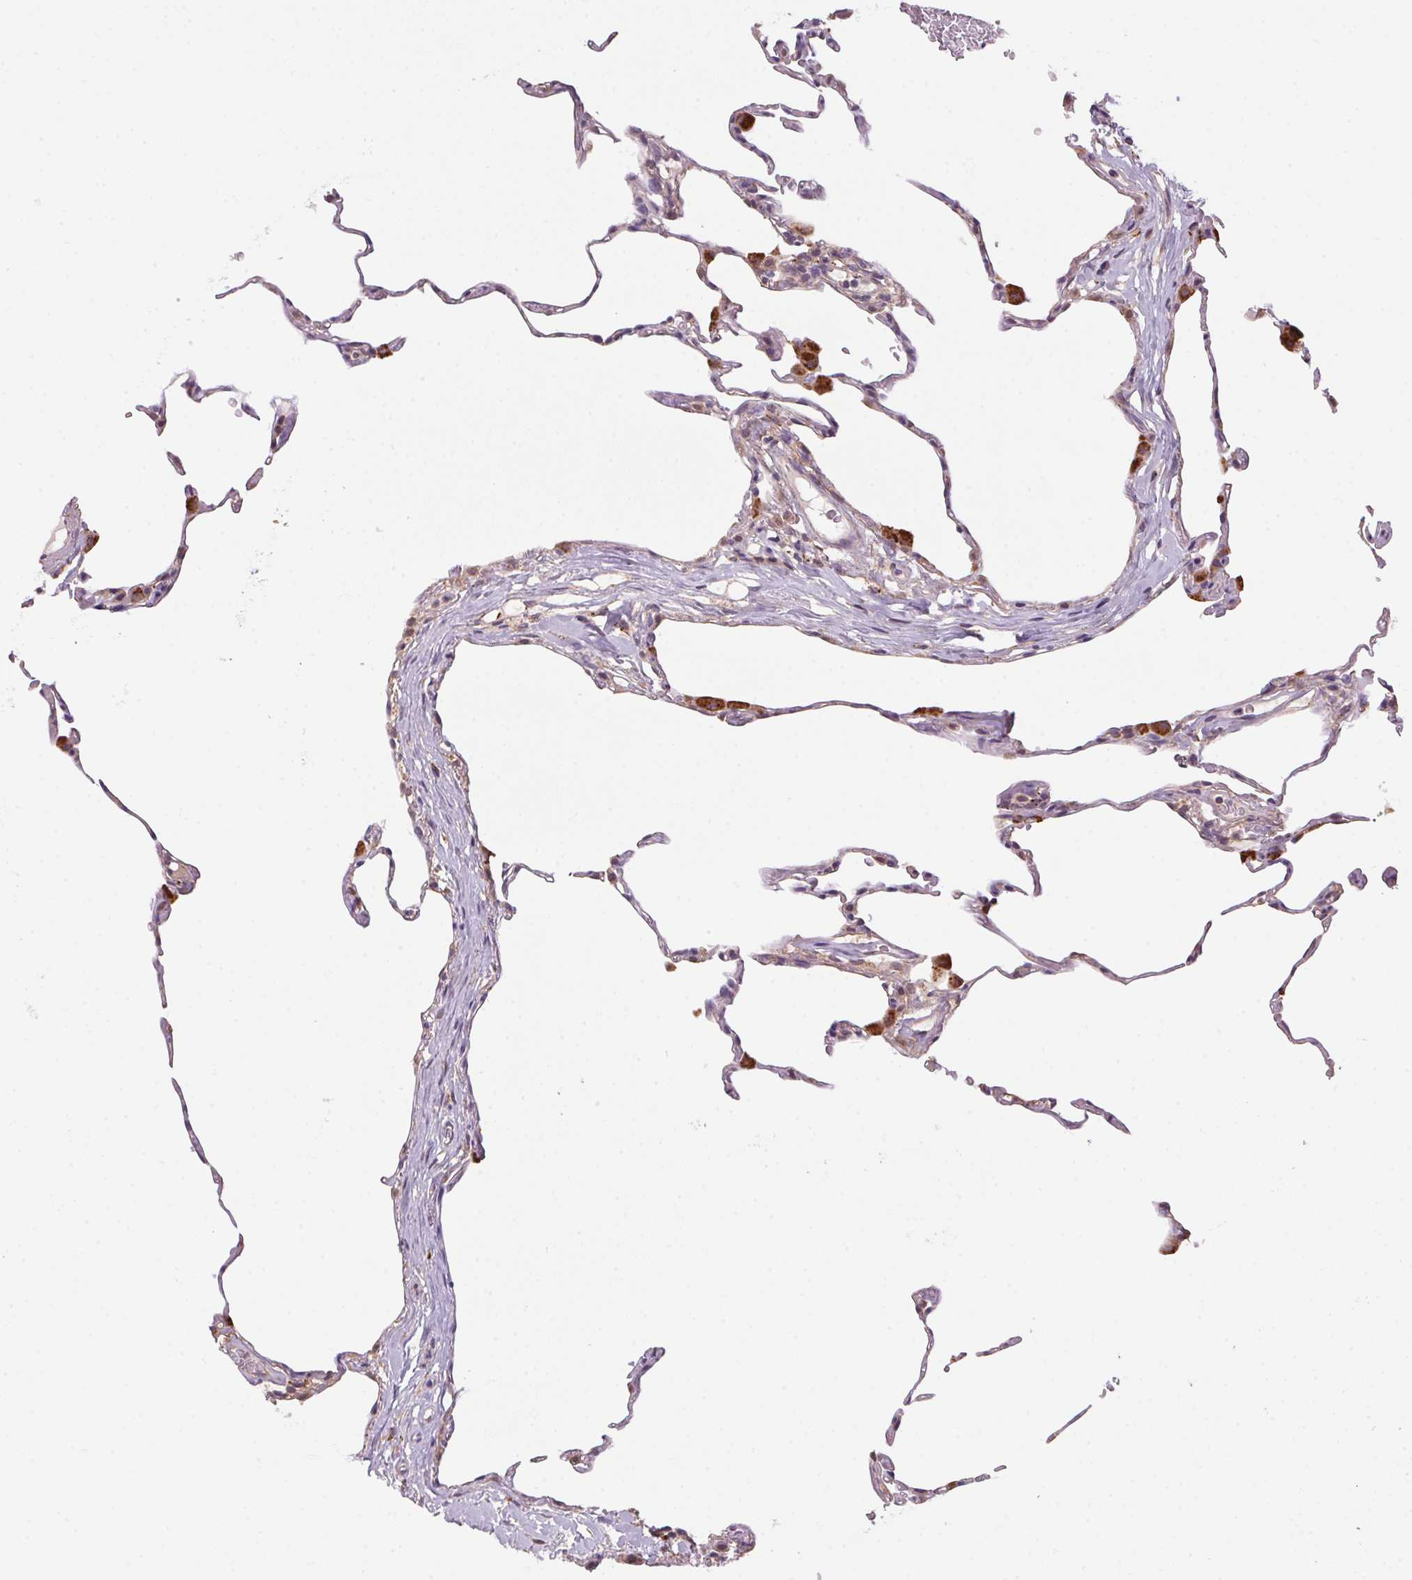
{"staining": {"intensity": "negative", "quantity": "none", "location": "none"}, "tissue": "lung", "cell_type": "Alveolar cells", "image_type": "normal", "snomed": [{"axis": "morphology", "description": "Normal tissue, NOS"}, {"axis": "topography", "description": "Lung"}], "caption": "There is no significant staining in alveolar cells of lung. (DAB (3,3'-diaminobenzidine) immunohistochemistry visualized using brightfield microscopy, high magnification).", "gene": "ADH5", "patient": {"sex": "female", "age": 57}}